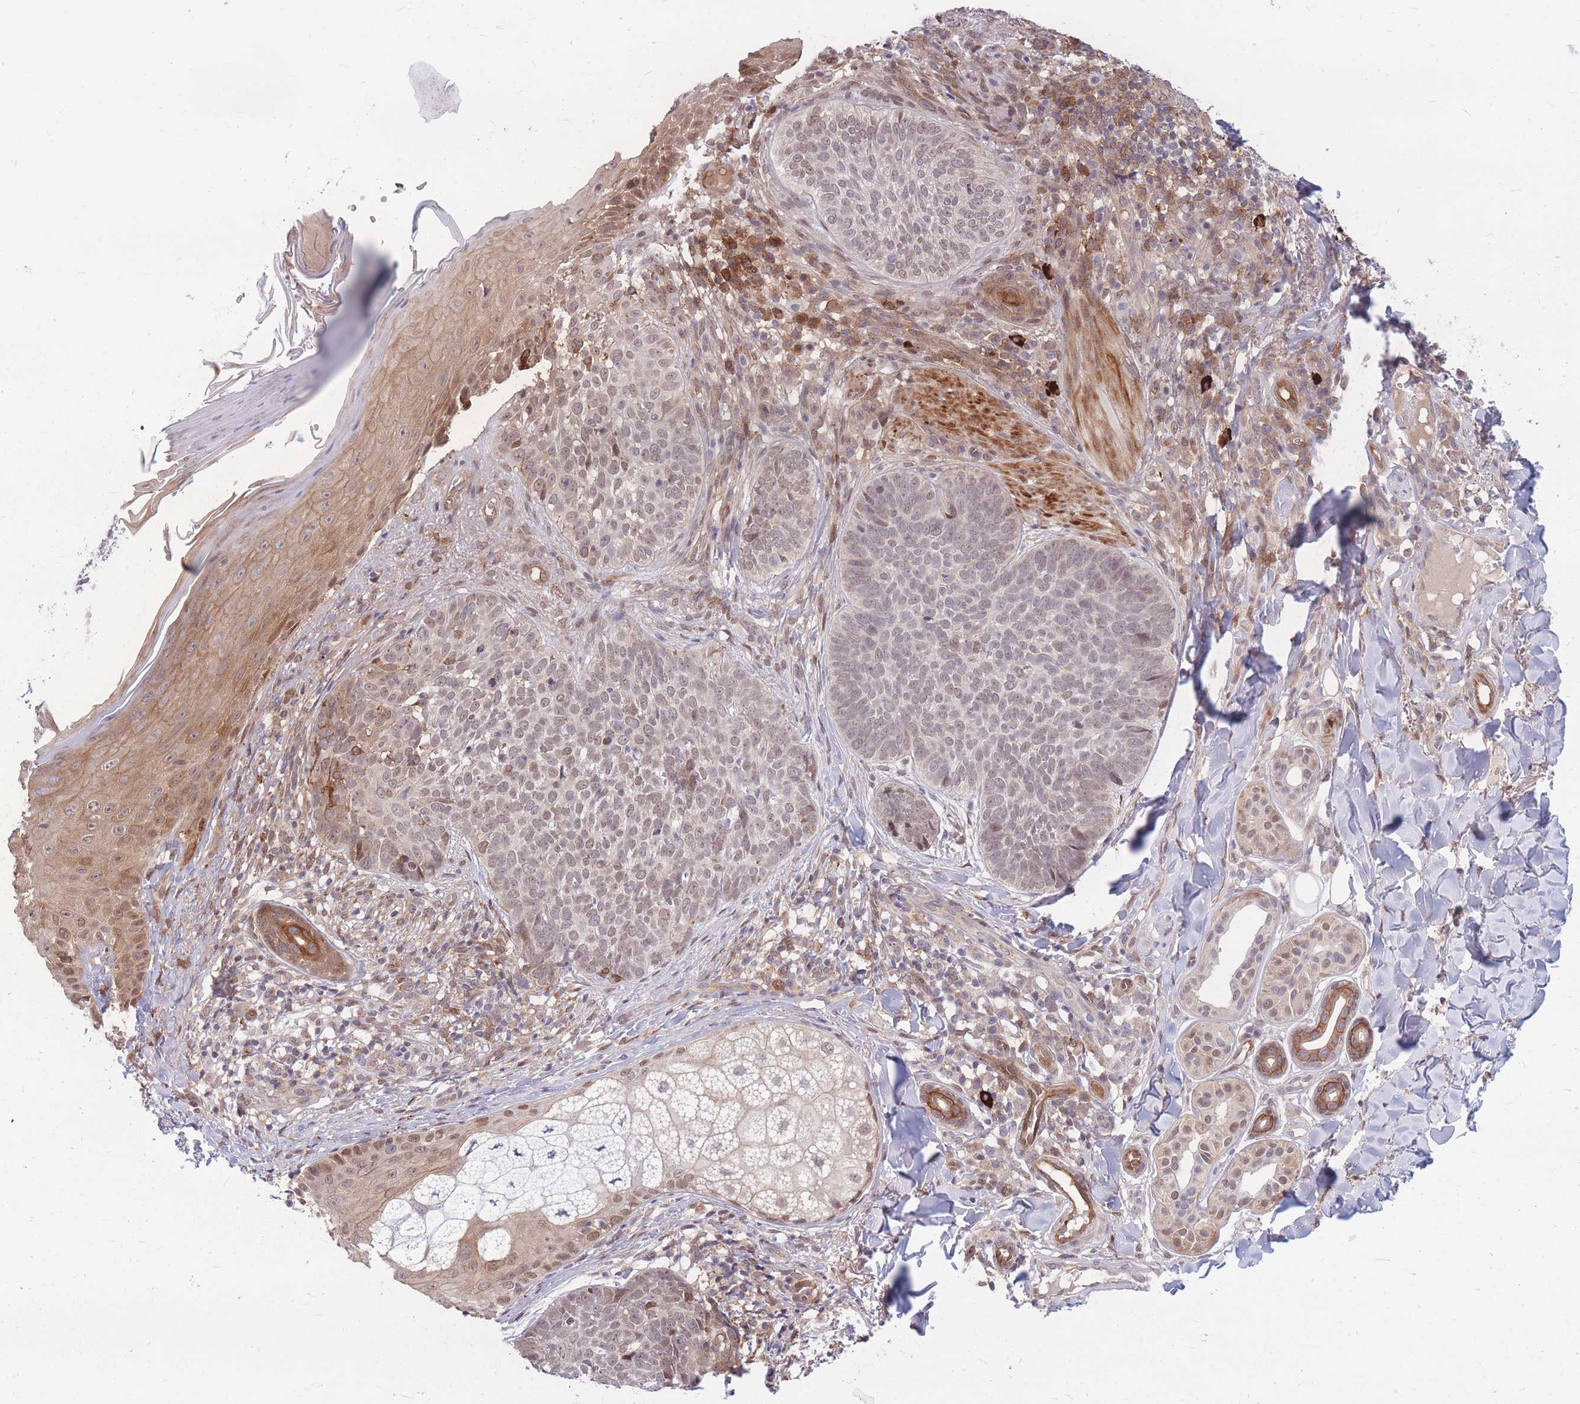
{"staining": {"intensity": "weak", "quantity": "25%-75%", "location": "nuclear"}, "tissue": "skin cancer", "cell_type": "Tumor cells", "image_type": "cancer", "snomed": [{"axis": "morphology", "description": "Basal cell carcinoma"}, {"axis": "topography", "description": "Skin"}], "caption": "Human basal cell carcinoma (skin) stained for a protein (brown) reveals weak nuclear positive expression in approximately 25%-75% of tumor cells.", "gene": "TCF20", "patient": {"sex": "female", "age": 61}}